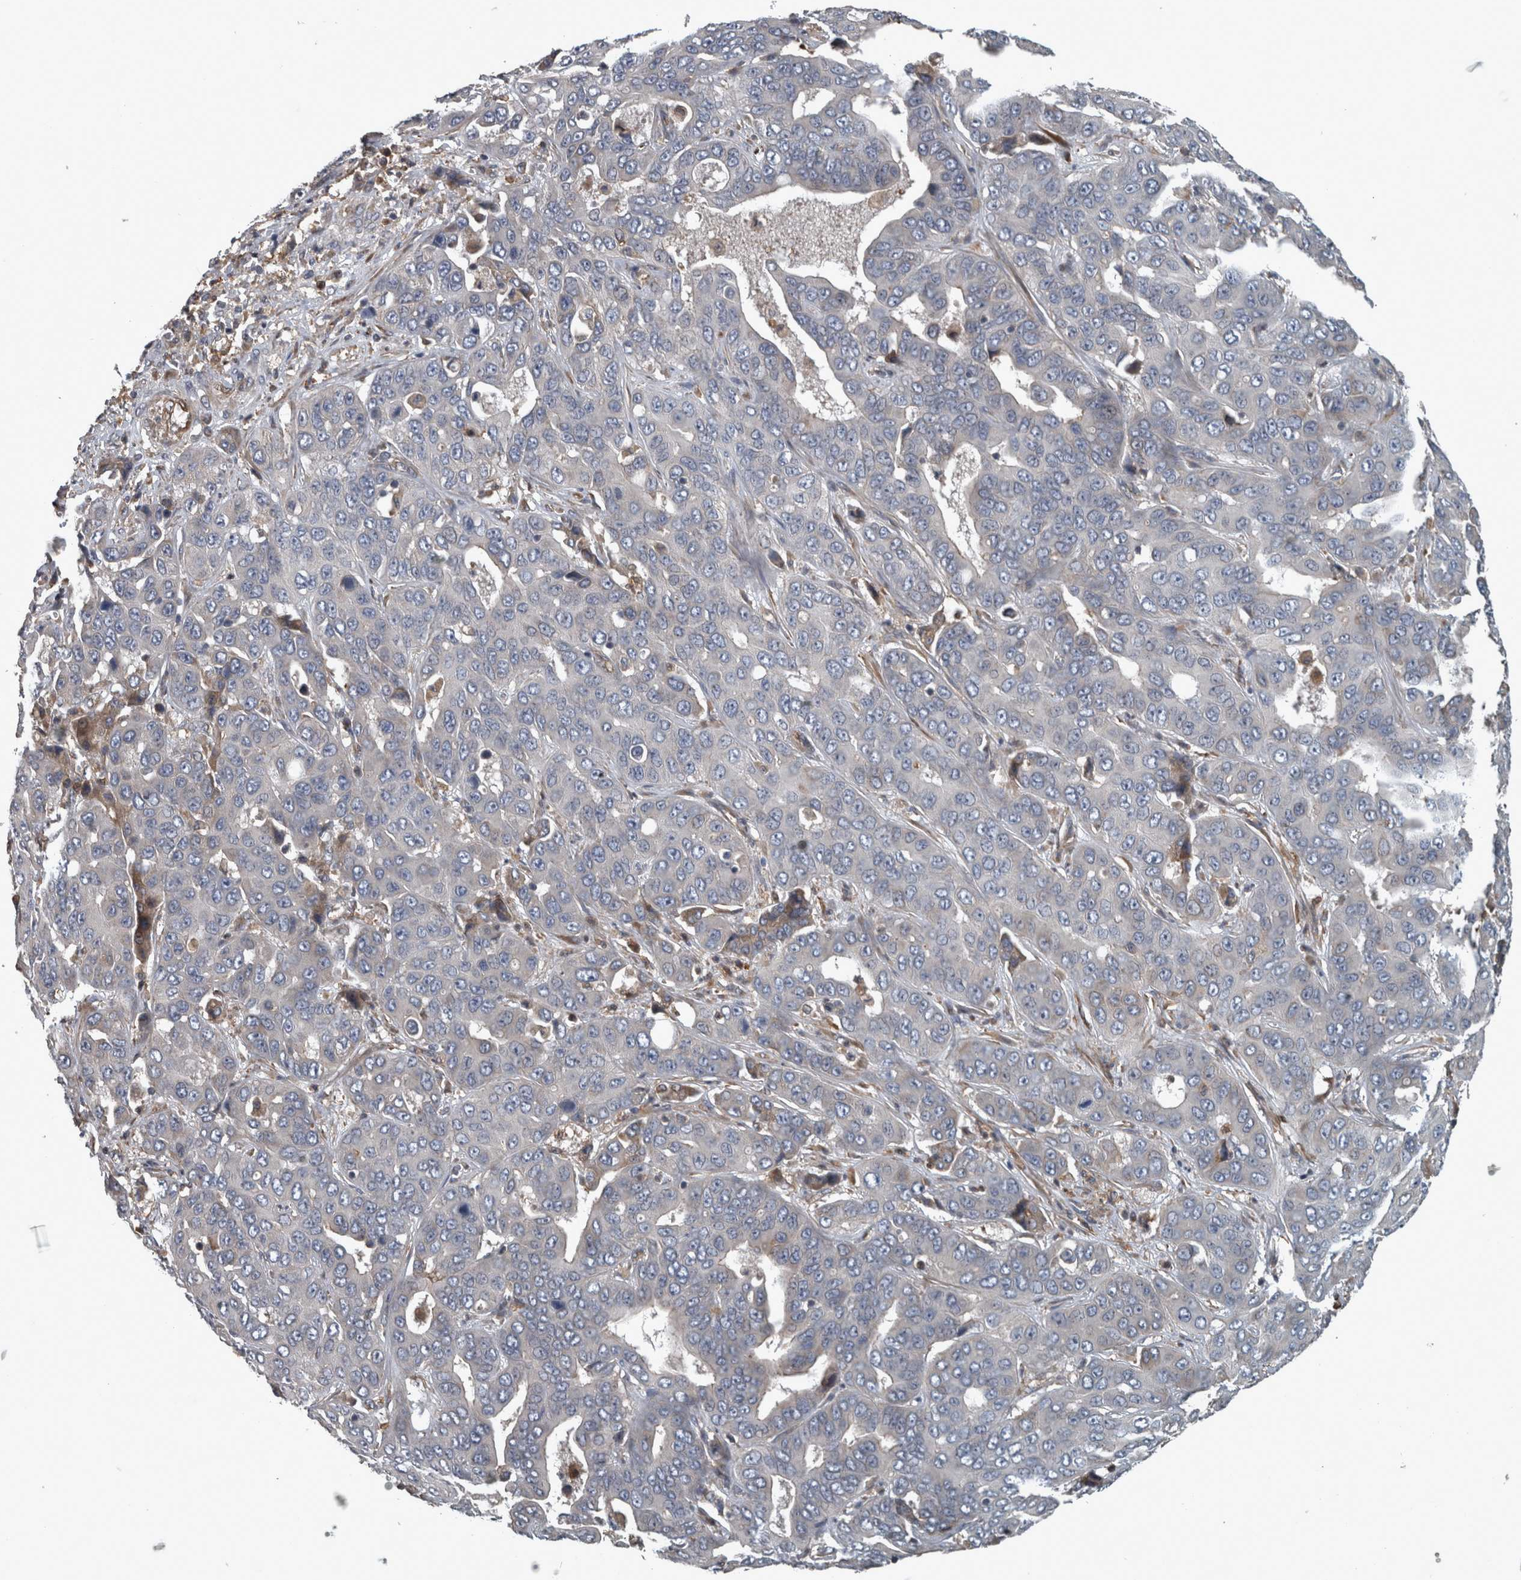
{"staining": {"intensity": "negative", "quantity": "none", "location": "none"}, "tissue": "liver cancer", "cell_type": "Tumor cells", "image_type": "cancer", "snomed": [{"axis": "morphology", "description": "Cholangiocarcinoma"}, {"axis": "topography", "description": "Liver"}], "caption": "Tumor cells are negative for protein expression in human liver cholangiocarcinoma. Nuclei are stained in blue.", "gene": "EXOC8", "patient": {"sex": "female", "age": 52}}